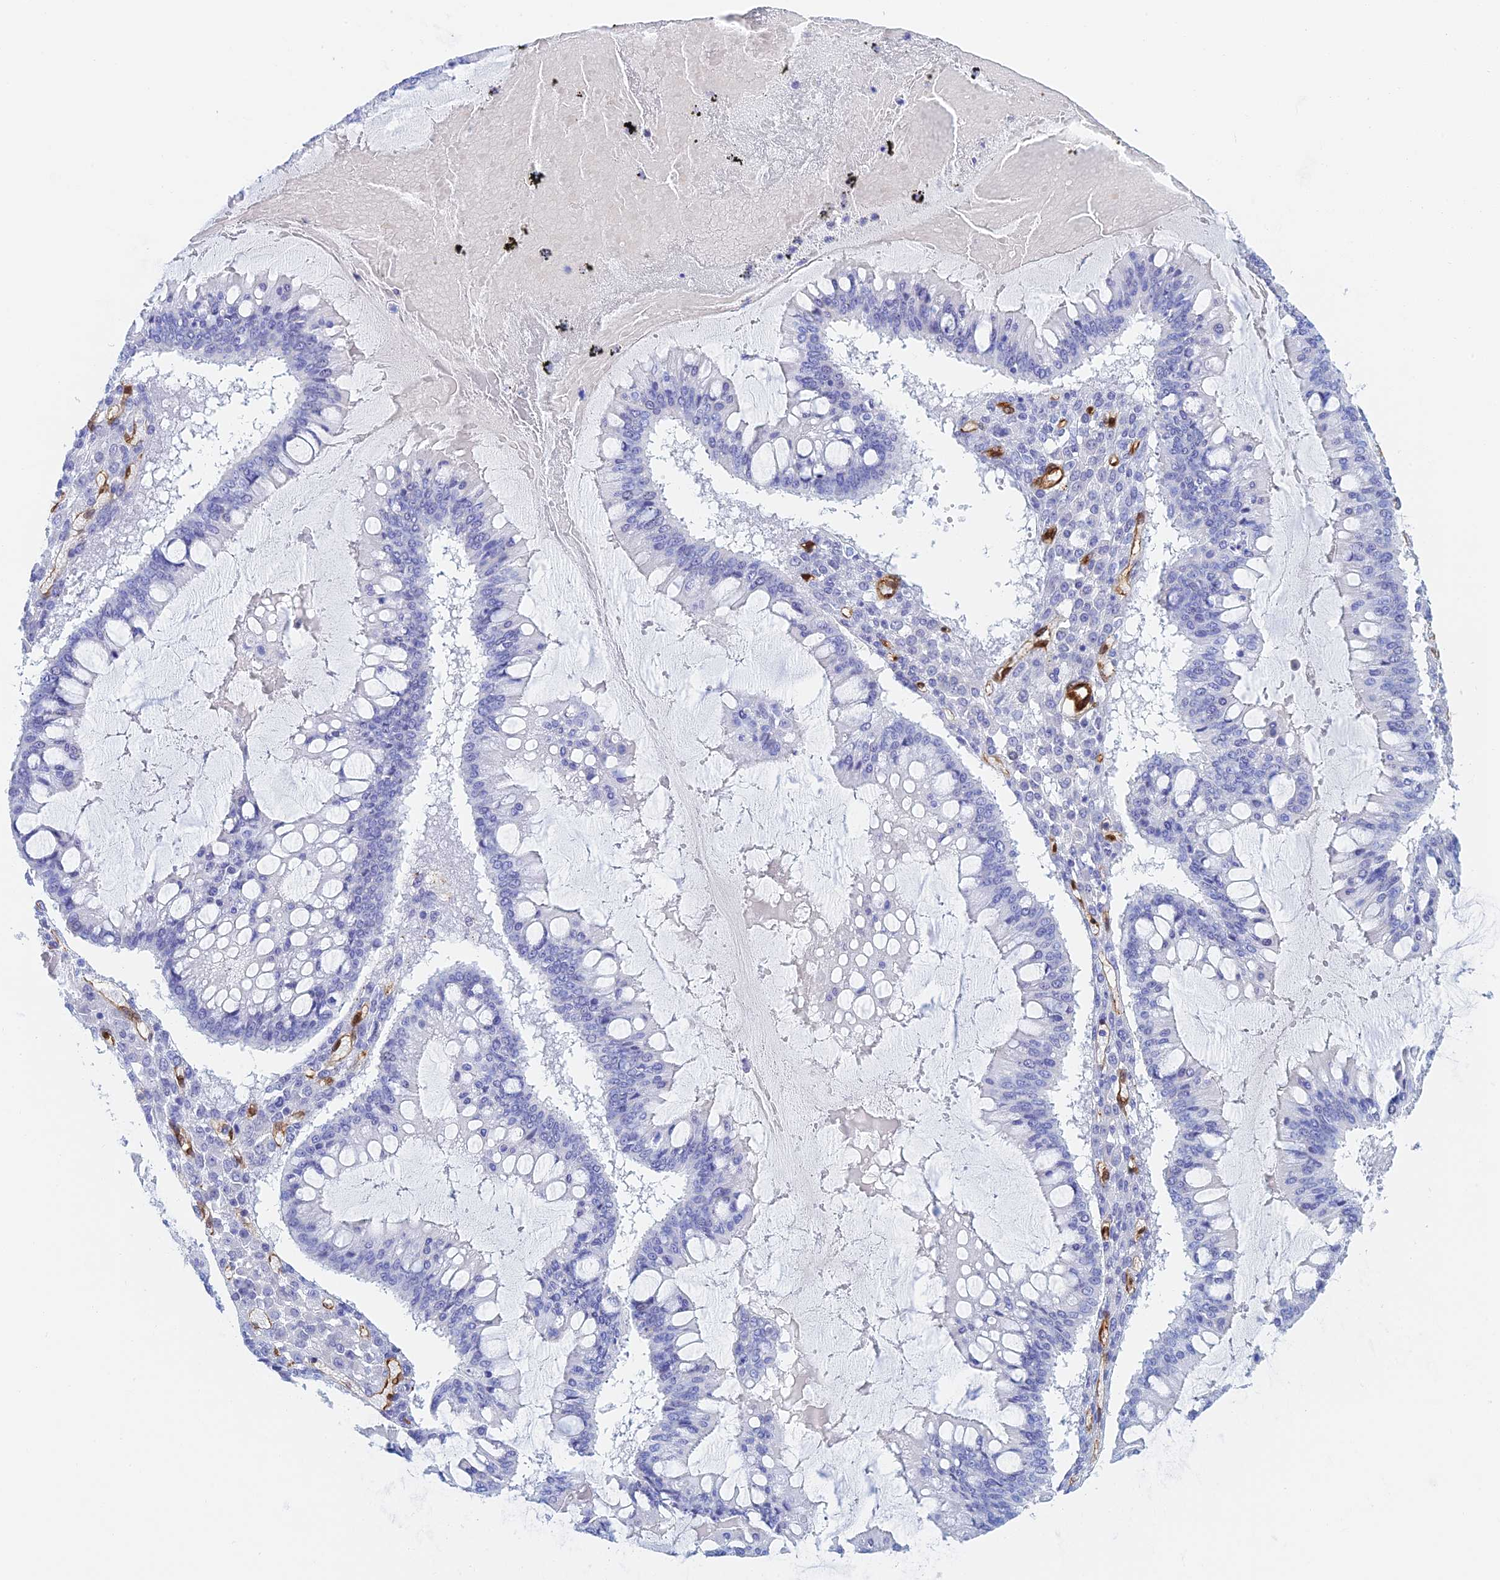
{"staining": {"intensity": "negative", "quantity": "none", "location": "none"}, "tissue": "ovarian cancer", "cell_type": "Tumor cells", "image_type": "cancer", "snomed": [{"axis": "morphology", "description": "Cystadenocarcinoma, mucinous, NOS"}, {"axis": "topography", "description": "Ovary"}], "caption": "Ovarian cancer (mucinous cystadenocarcinoma) was stained to show a protein in brown. There is no significant positivity in tumor cells. (DAB immunohistochemistry, high magnification).", "gene": "CRIP2", "patient": {"sex": "female", "age": 73}}